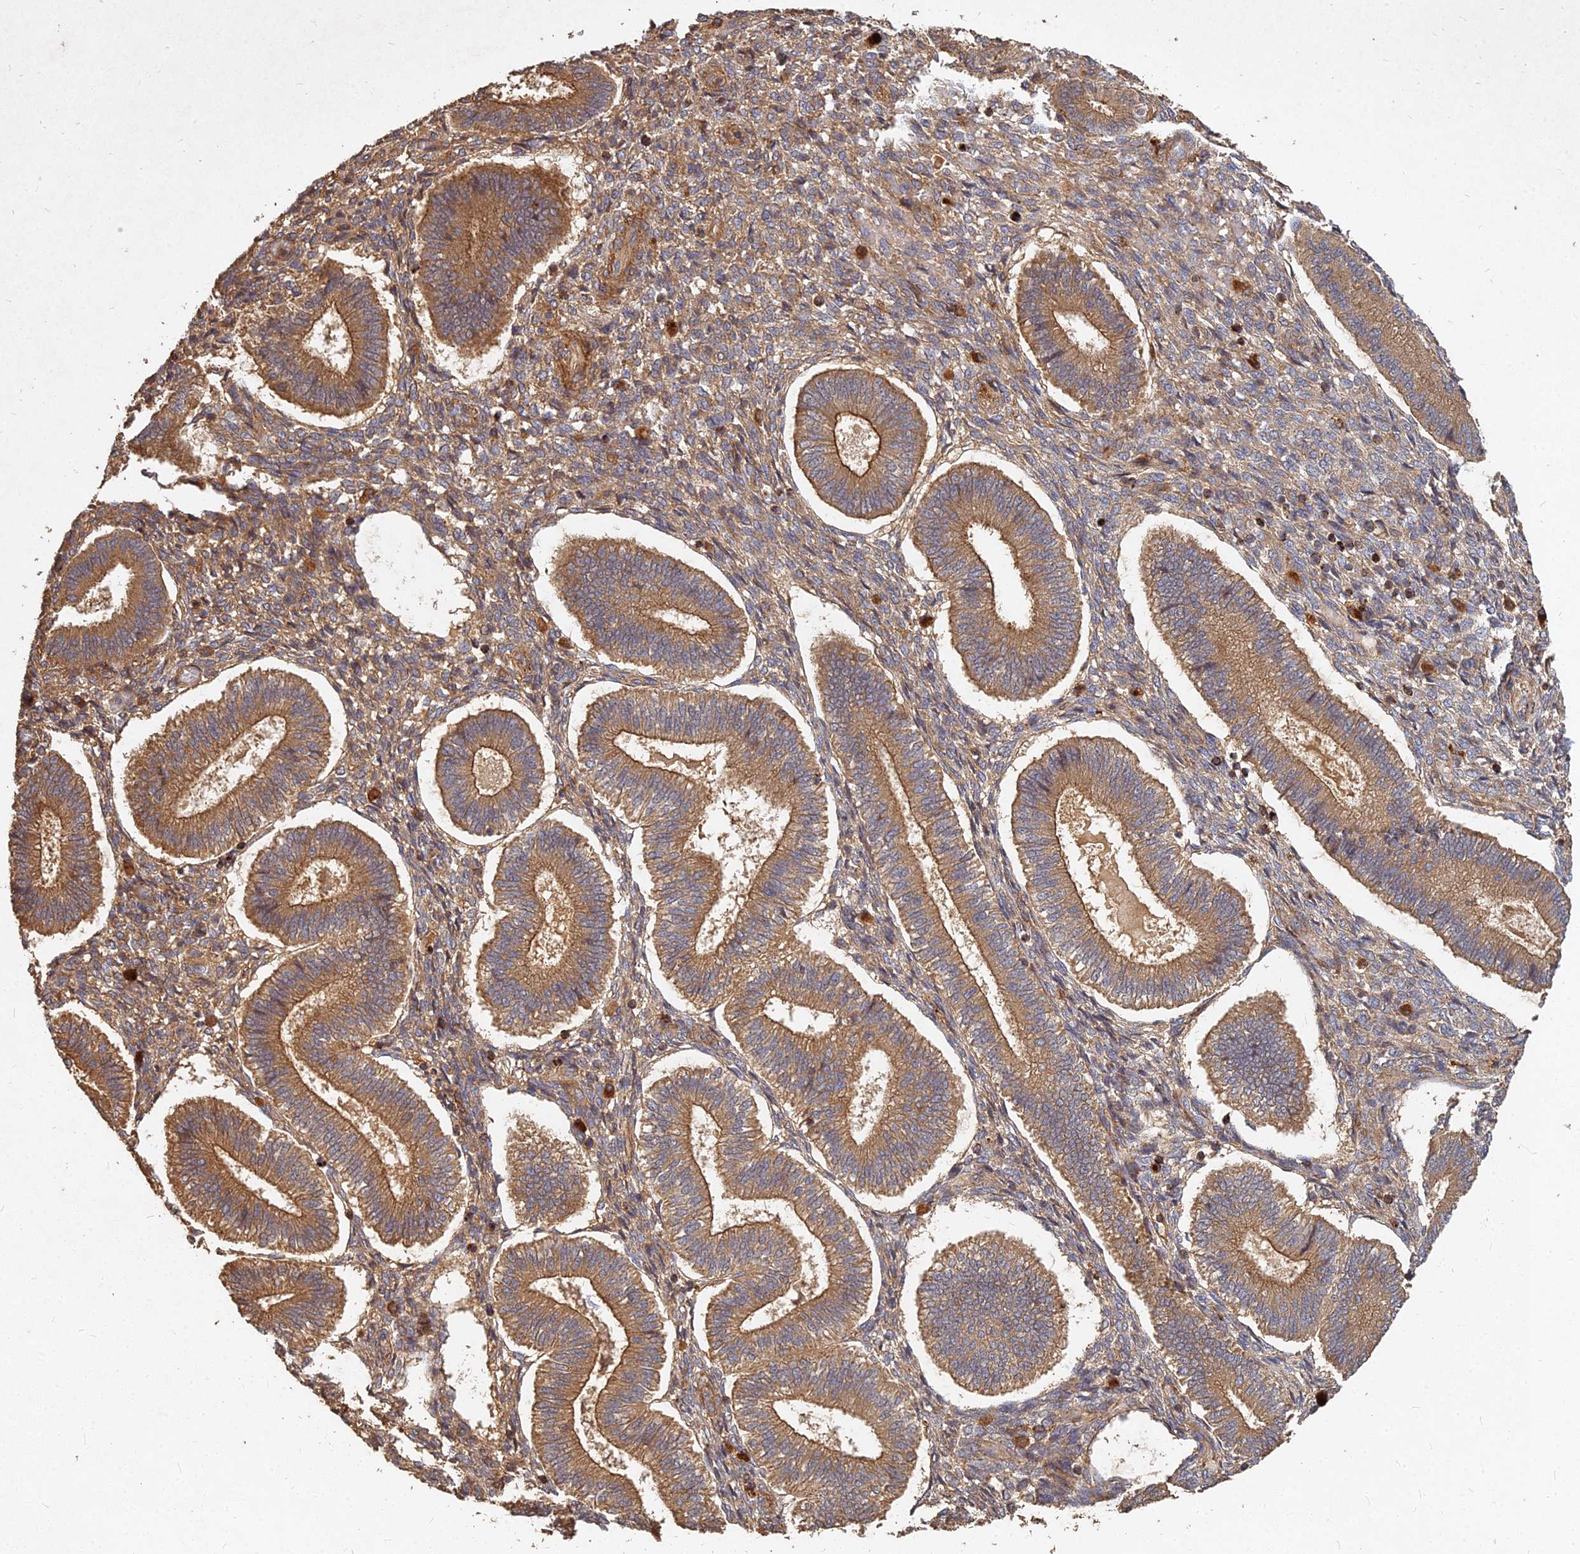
{"staining": {"intensity": "moderate", "quantity": ">75%", "location": "cytoplasmic/membranous"}, "tissue": "endometrium", "cell_type": "Cells in endometrial stroma", "image_type": "normal", "snomed": [{"axis": "morphology", "description": "Normal tissue, NOS"}, {"axis": "topography", "description": "Endometrium"}], "caption": "Human endometrium stained with a brown dye exhibits moderate cytoplasmic/membranous positive staining in about >75% of cells in endometrial stroma.", "gene": "UBE2W", "patient": {"sex": "female", "age": 25}}